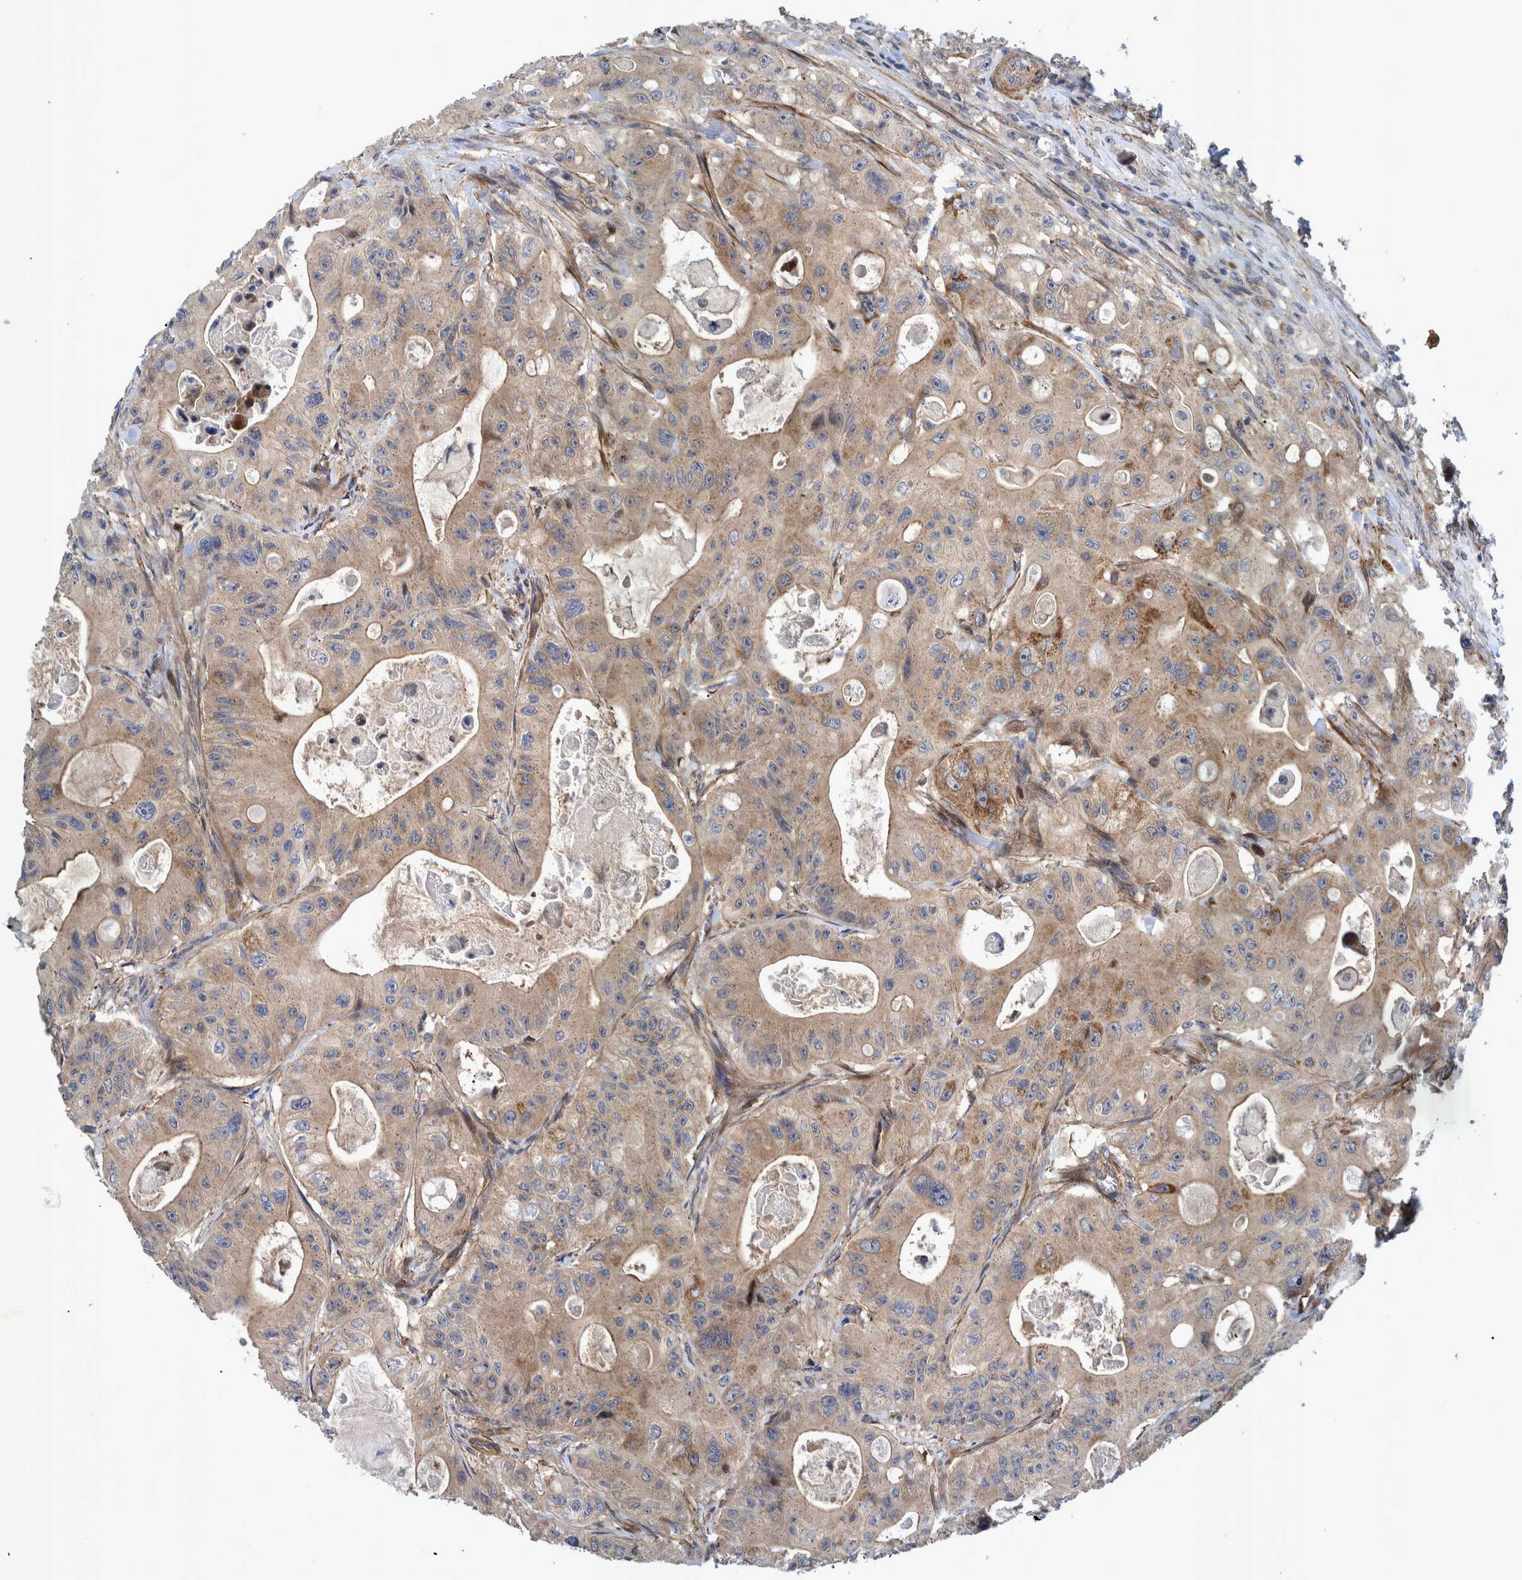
{"staining": {"intensity": "moderate", "quantity": ">75%", "location": "cytoplasmic/membranous"}, "tissue": "colorectal cancer", "cell_type": "Tumor cells", "image_type": "cancer", "snomed": [{"axis": "morphology", "description": "Adenocarcinoma, NOS"}, {"axis": "topography", "description": "Colon"}], "caption": "Human colorectal adenocarcinoma stained with a protein marker demonstrates moderate staining in tumor cells.", "gene": "GRPEL2", "patient": {"sex": "female", "age": 46}}